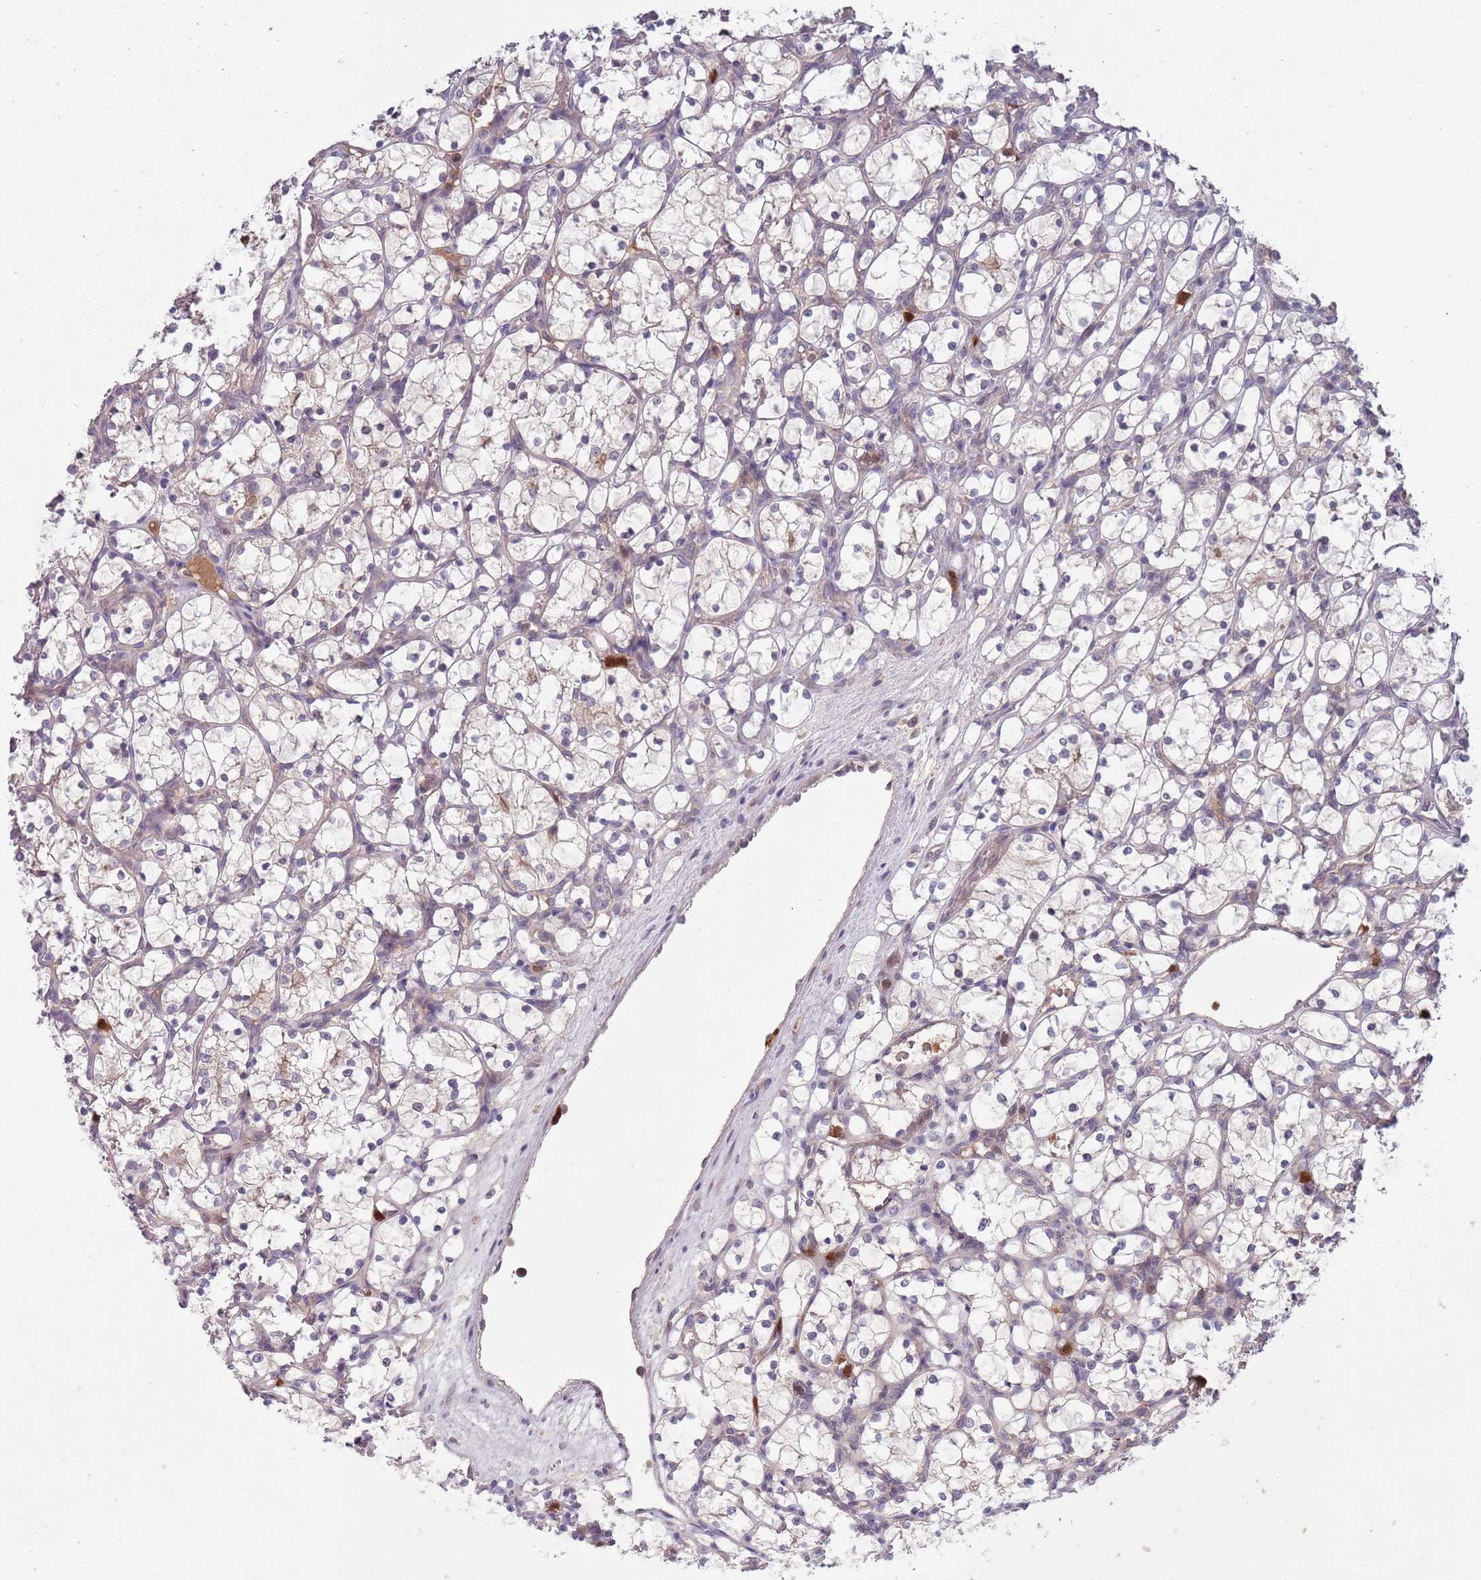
{"staining": {"intensity": "negative", "quantity": "none", "location": "none"}, "tissue": "renal cancer", "cell_type": "Tumor cells", "image_type": "cancer", "snomed": [{"axis": "morphology", "description": "Adenocarcinoma, NOS"}, {"axis": "topography", "description": "Kidney"}], "caption": "This image is of renal adenocarcinoma stained with immunohistochemistry (IHC) to label a protein in brown with the nuclei are counter-stained blue. There is no staining in tumor cells.", "gene": "TYW1", "patient": {"sex": "female", "age": 69}}